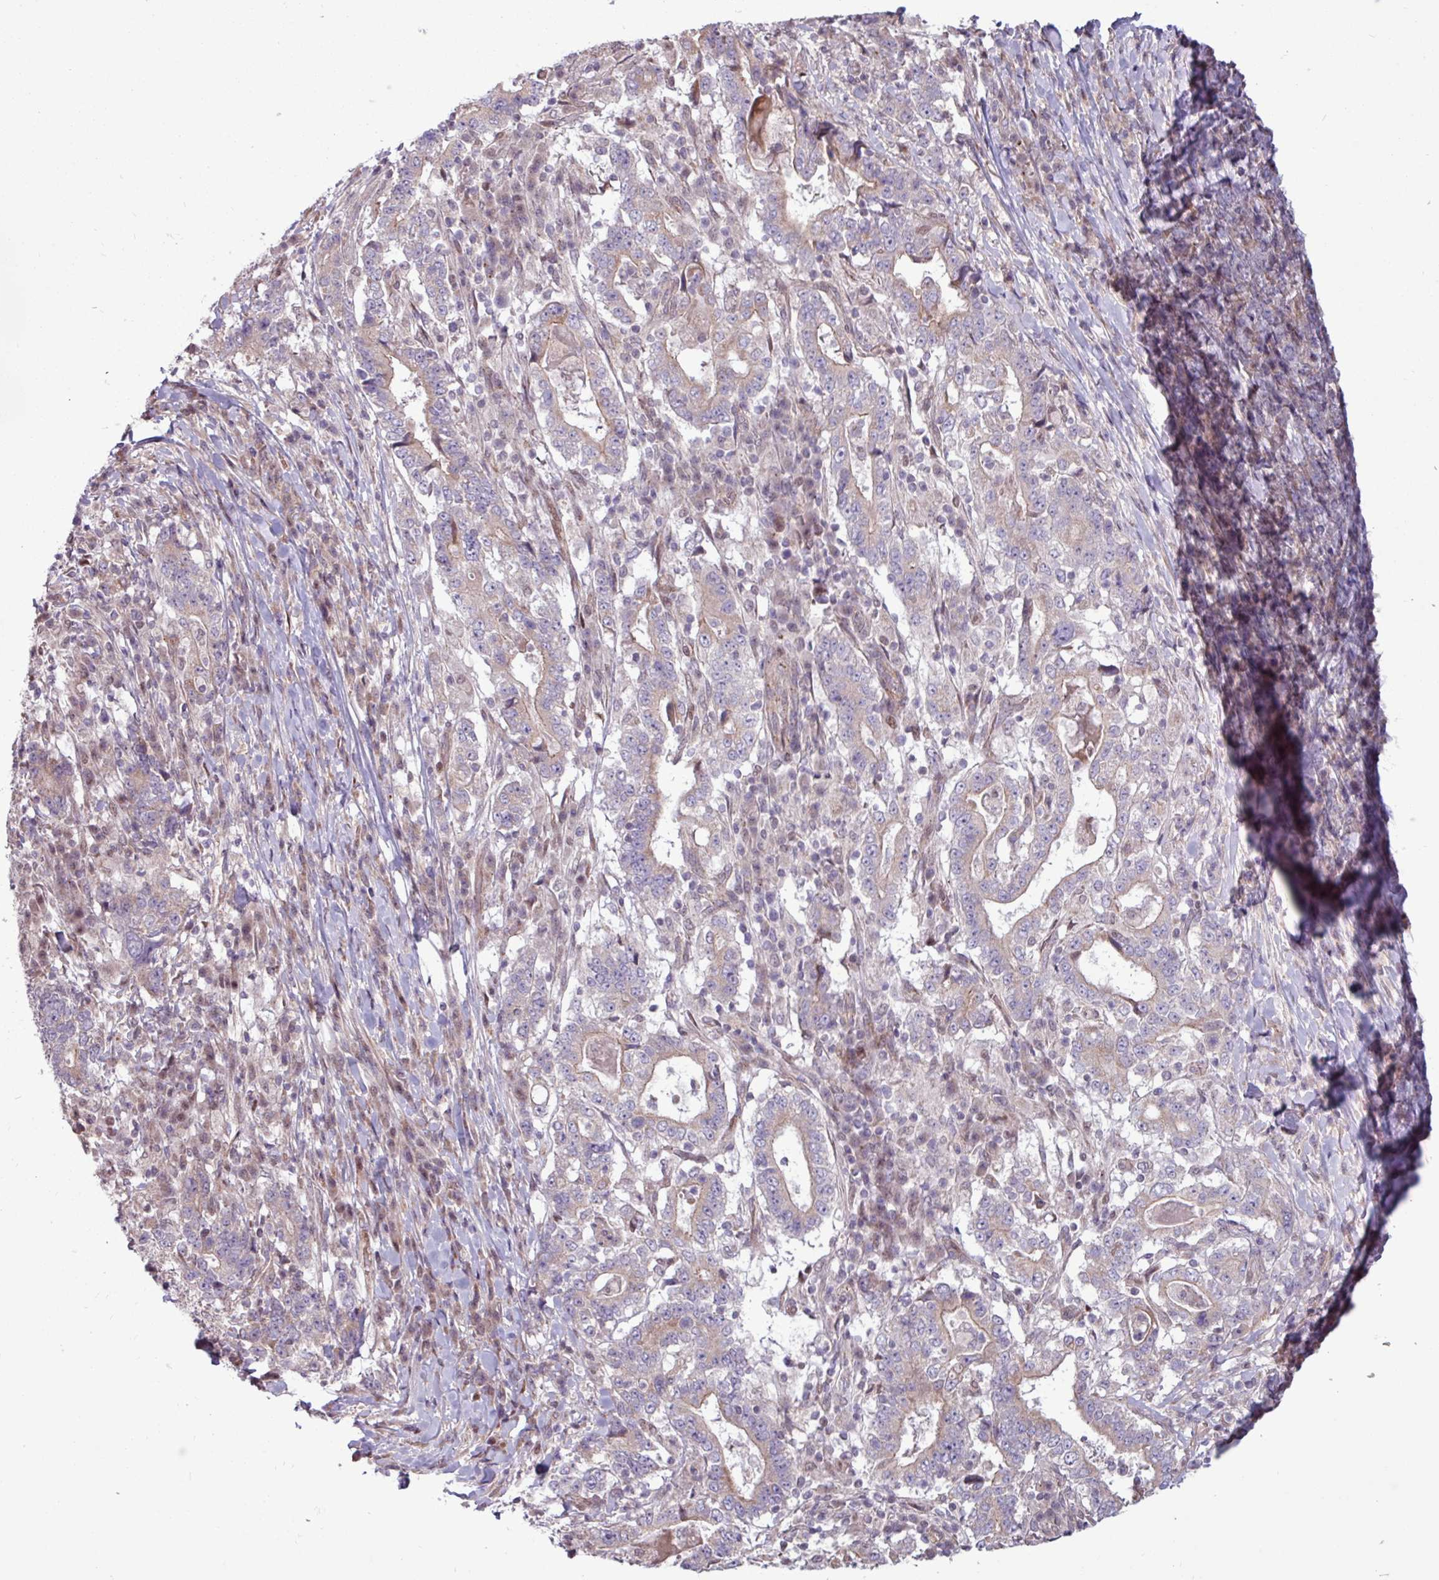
{"staining": {"intensity": "weak", "quantity": "<25%", "location": "cytoplasmic/membranous"}, "tissue": "stomach cancer", "cell_type": "Tumor cells", "image_type": "cancer", "snomed": [{"axis": "morphology", "description": "Normal tissue, NOS"}, {"axis": "morphology", "description": "Adenocarcinoma, NOS"}, {"axis": "topography", "description": "Stomach, upper"}, {"axis": "topography", "description": "Stomach"}], "caption": "Tumor cells are negative for brown protein staining in stomach cancer. Nuclei are stained in blue.", "gene": "PDPR", "patient": {"sex": "male", "age": 59}}